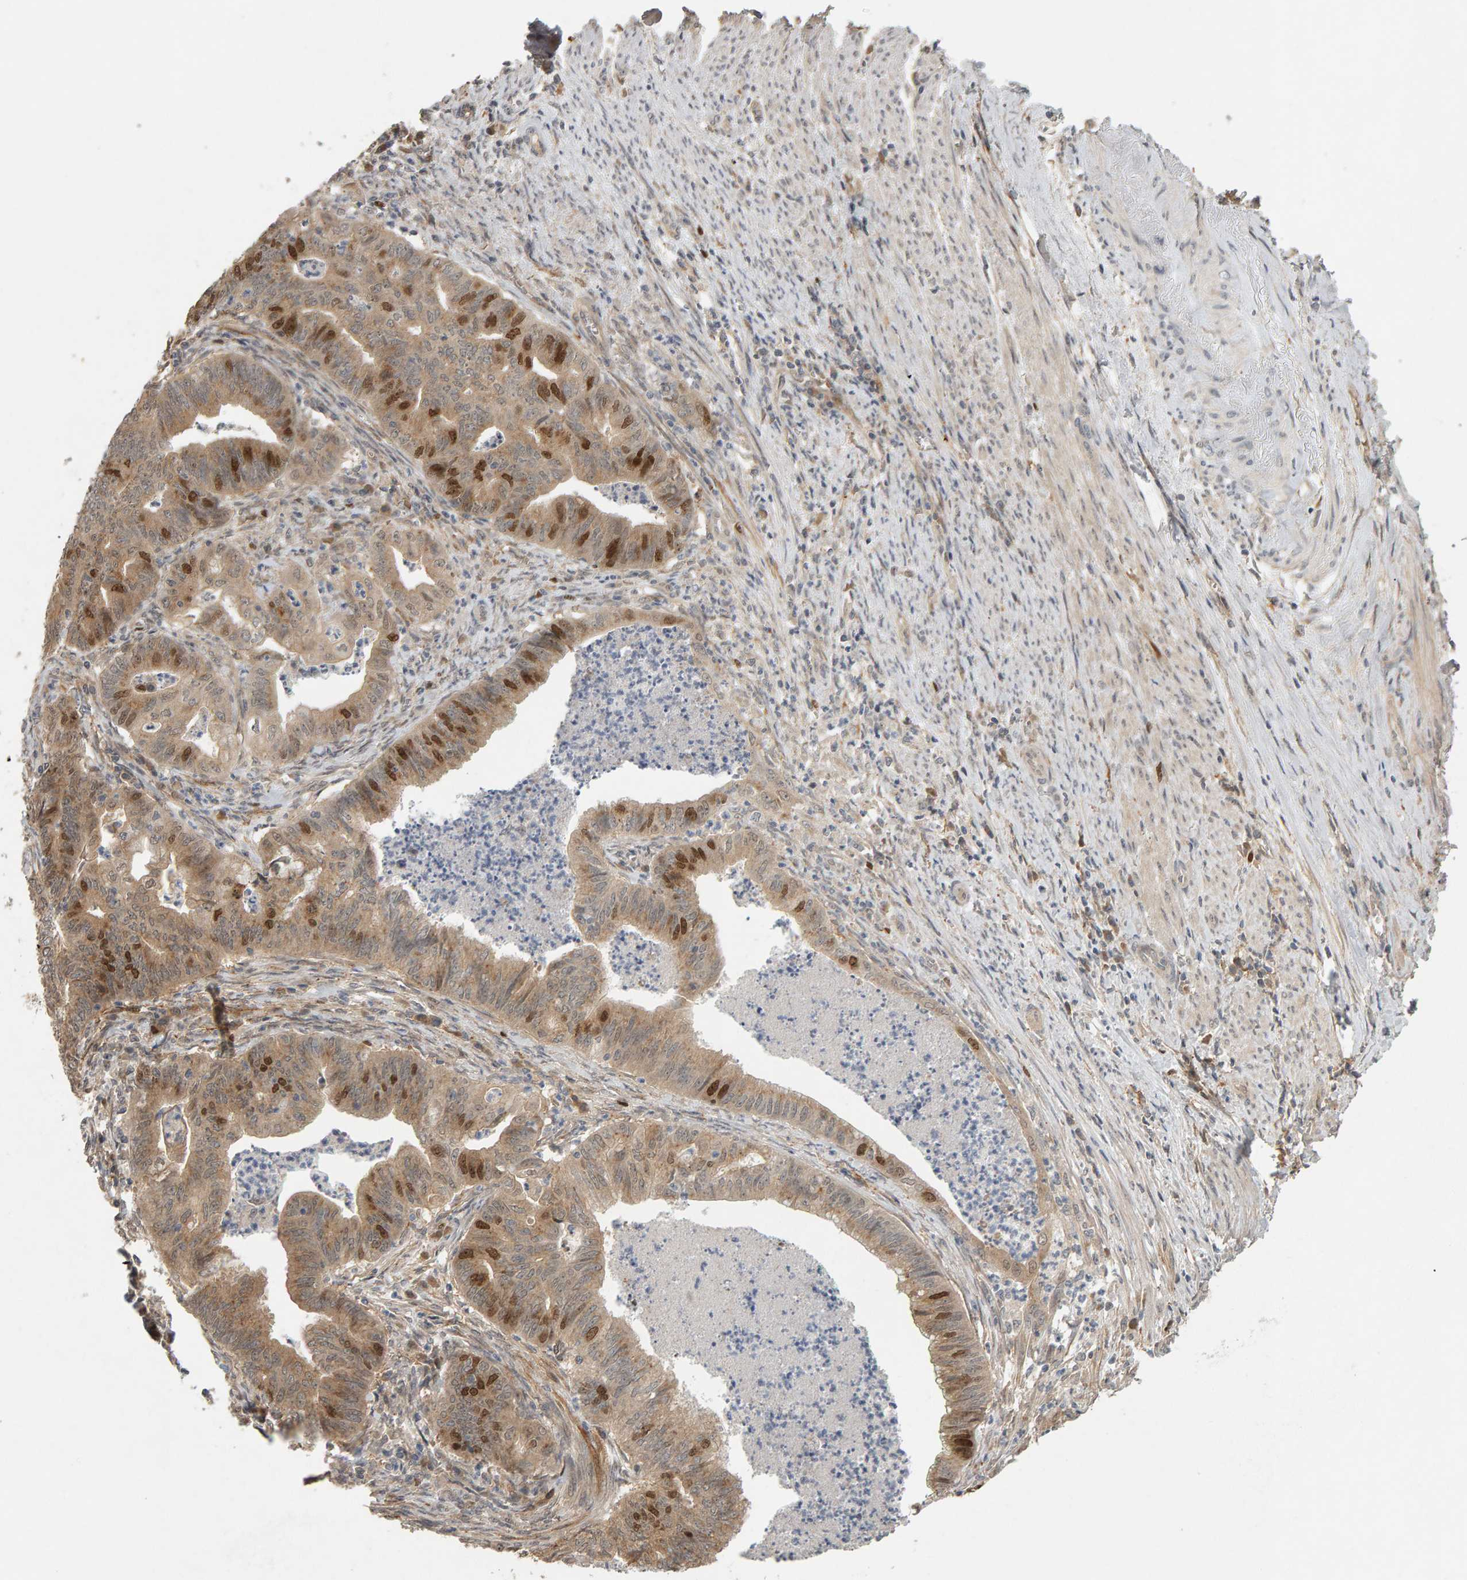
{"staining": {"intensity": "strong", "quantity": "25%-75%", "location": "cytoplasmic/membranous,nuclear"}, "tissue": "endometrial cancer", "cell_type": "Tumor cells", "image_type": "cancer", "snomed": [{"axis": "morphology", "description": "Polyp, NOS"}, {"axis": "morphology", "description": "Adenocarcinoma, NOS"}, {"axis": "morphology", "description": "Adenoma, NOS"}, {"axis": "topography", "description": "Endometrium"}], "caption": "Polyp (endometrial) was stained to show a protein in brown. There is high levels of strong cytoplasmic/membranous and nuclear staining in about 25%-75% of tumor cells. The staining is performed using DAB brown chromogen to label protein expression. The nuclei are counter-stained blue using hematoxylin.", "gene": "CDCA5", "patient": {"sex": "female", "age": 79}}